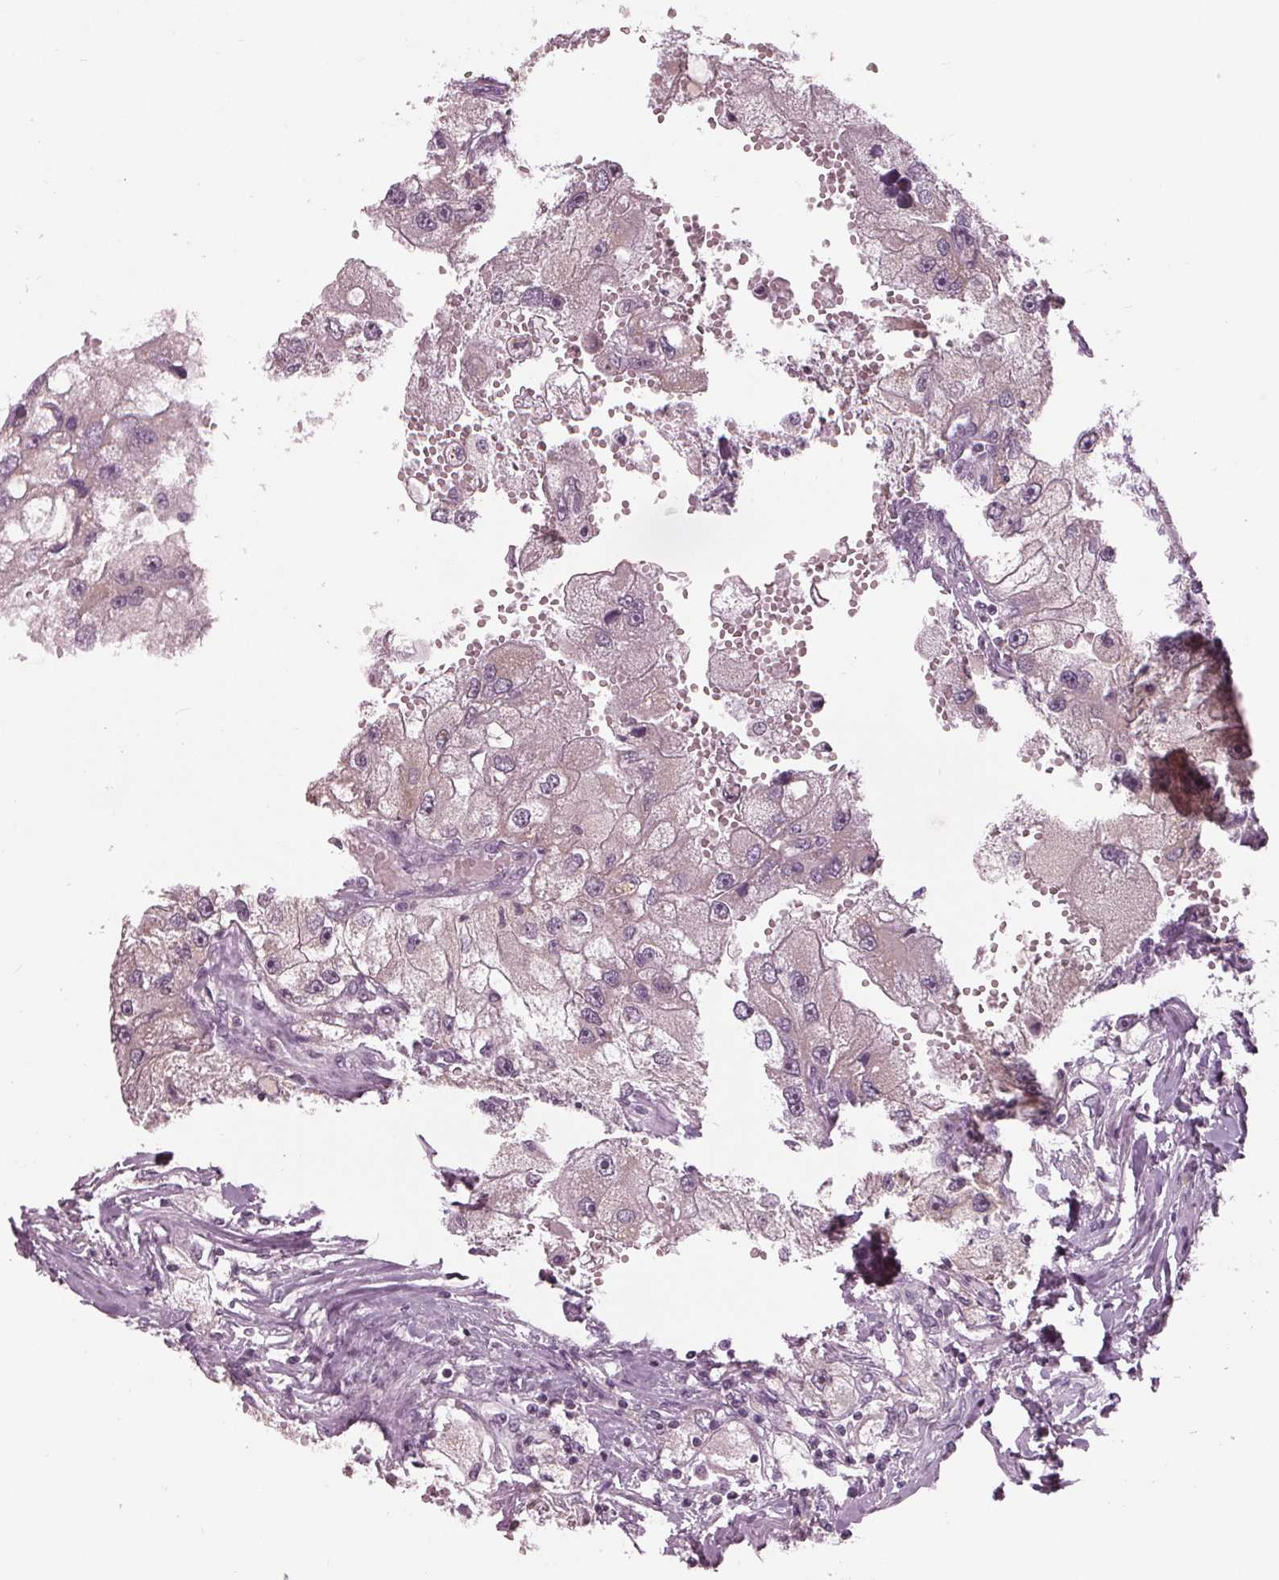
{"staining": {"intensity": "negative", "quantity": "none", "location": "none"}, "tissue": "renal cancer", "cell_type": "Tumor cells", "image_type": "cancer", "snomed": [{"axis": "morphology", "description": "Adenocarcinoma, NOS"}, {"axis": "topography", "description": "Kidney"}], "caption": "Renal cancer (adenocarcinoma) was stained to show a protein in brown. There is no significant staining in tumor cells. (DAB (3,3'-diaminobenzidine) IHC, high magnification).", "gene": "ZNF605", "patient": {"sex": "male", "age": 63}}